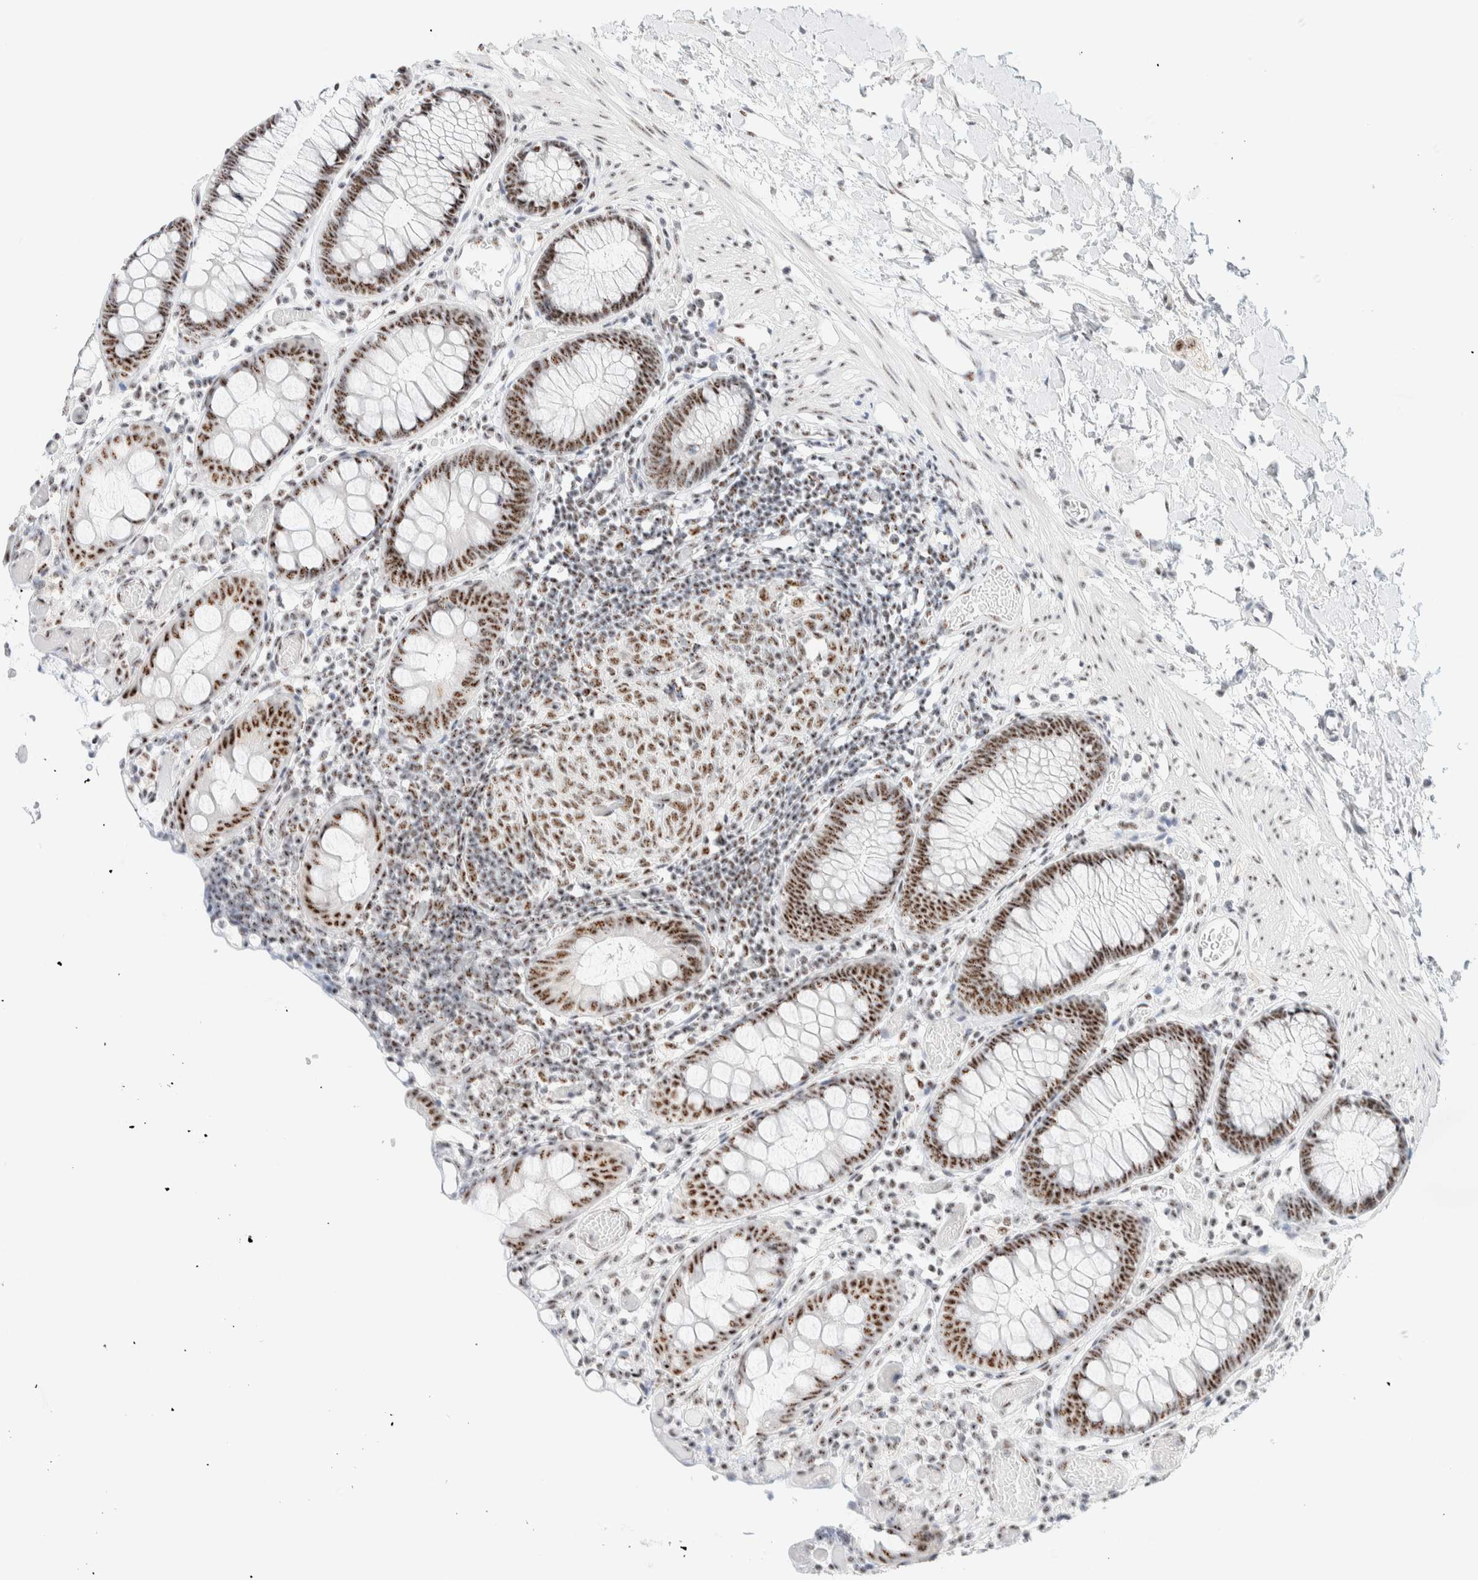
{"staining": {"intensity": "moderate", "quantity": ">75%", "location": "nuclear"}, "tissue": "colon", "cell_type": "Endothelial cells", "image_type": "normal", "snomed": [{"axis": "morphology", "description": "Normal tissue, NOS"}, {"axis": "topography", "description": "Colon"}], "caption": "Immunohistochemistry (IHC) staining of benign colon, which shows medium levels of moderate nuclear staining in about >75% of endothelial cells indicating moderate nuclear protein expression. The staining was performed using DAB (brown) for protein detection and nuclei were counterstained in hematoxylin (blue).", "gene": "SON", "patient": {"sex": "male", "age": 14}}